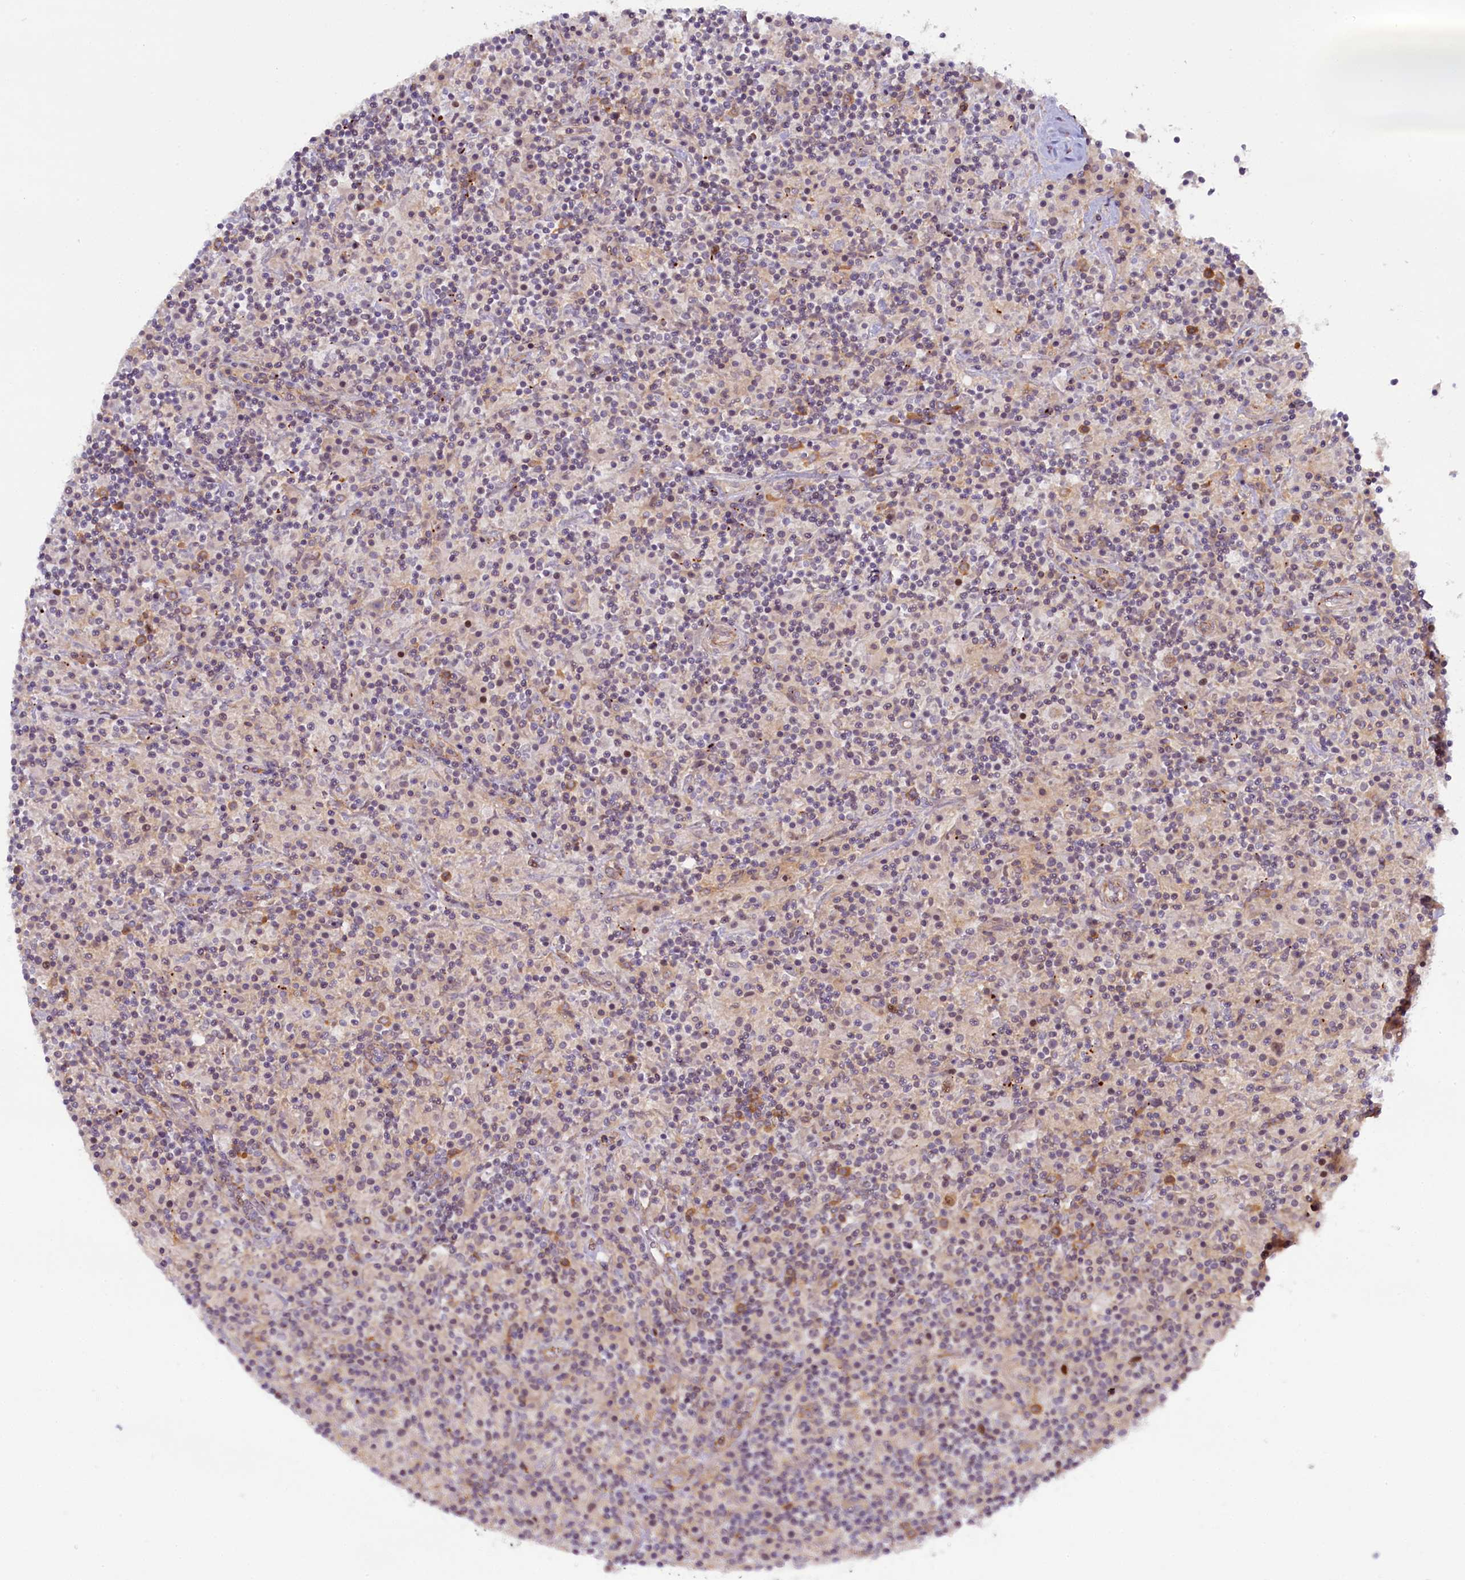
{"staining": {"intensity": "negative", "quantity": "none", "location": "none"}, "tissue": "lymphoma", "cell_type": "Tumor cells", "image_type": "cancer", "snomed": [{"axis": "morphology", "description": "Hodgkin's disease, NOS"}, {"axis": "topography", "description": "Lymph node"}], "caption": "Immunohistochemistry micrograph of human lymphoma stained for a protein (brown), which demonstrates no positivity in tumor cells.", "gene": "CCL23", "patient": {"sex": "male", "age": 70}}